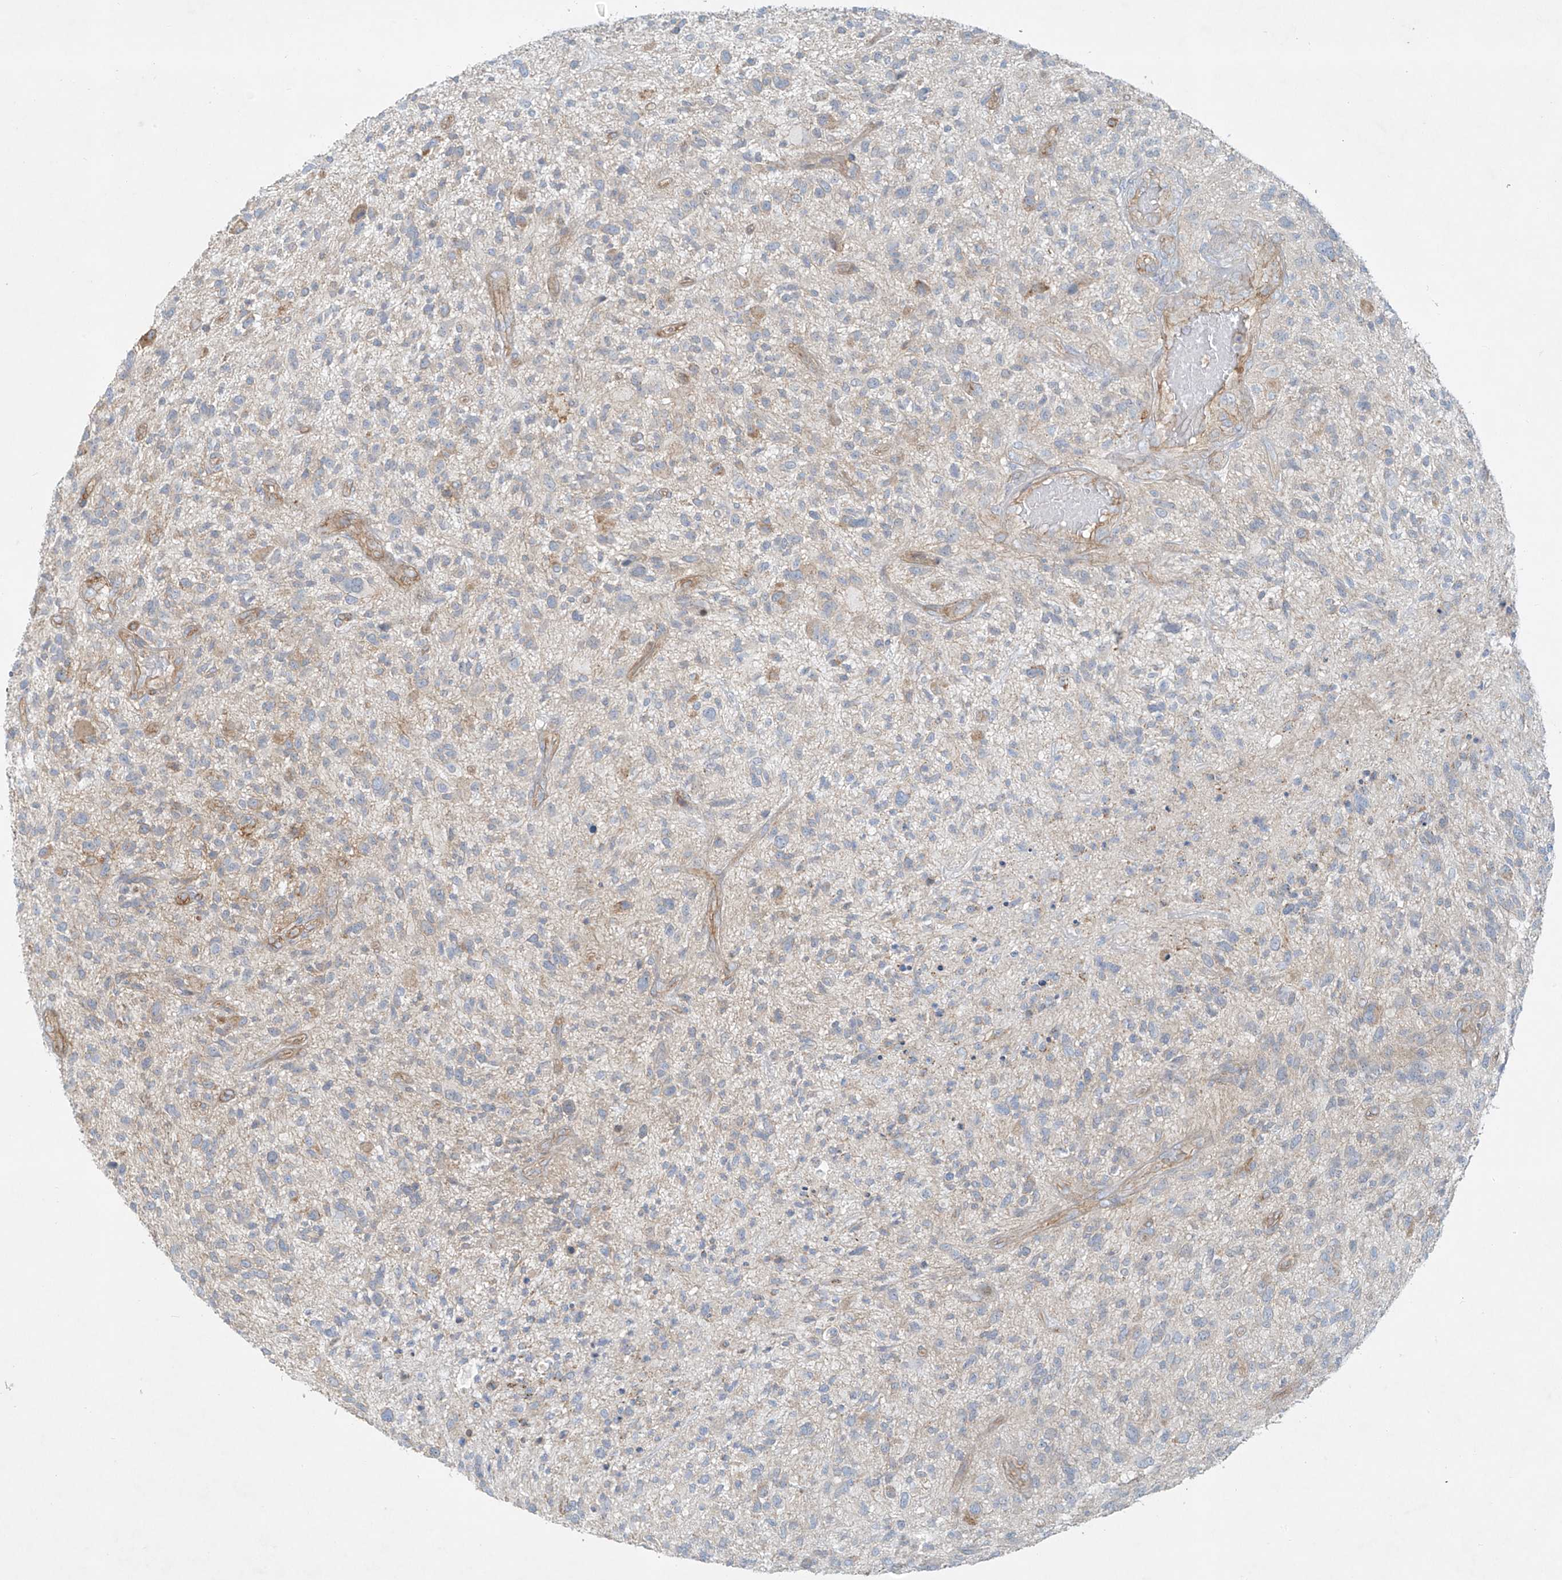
{"staining": {"intensity": "negative", "quantity": "none", "location": "none"}, "tissue": "glioma", "cell_type": "Tumor cells", "image_type": "cancer", "snomed": [{"axis": "morphology", "description": "Glioma, malignant, High grade"}, {"axis": "topography", "description": "Brain"}], "caption": "IHC histopathology image of neoplastic tissue: malignant high-grade glioma stained with DAB (3,3'-diaminobenzidine) reveals no significant protein staining in tumor cells. Brightfield microscopy of immunohistochemistry (IHC) stained with DAB (3,3'-diaminobenzidine) (brown) and hematoxylin (blue), captured at high magnification.", "gene": "VAMP5", "patient": {"sex": "male", "age": 47}}